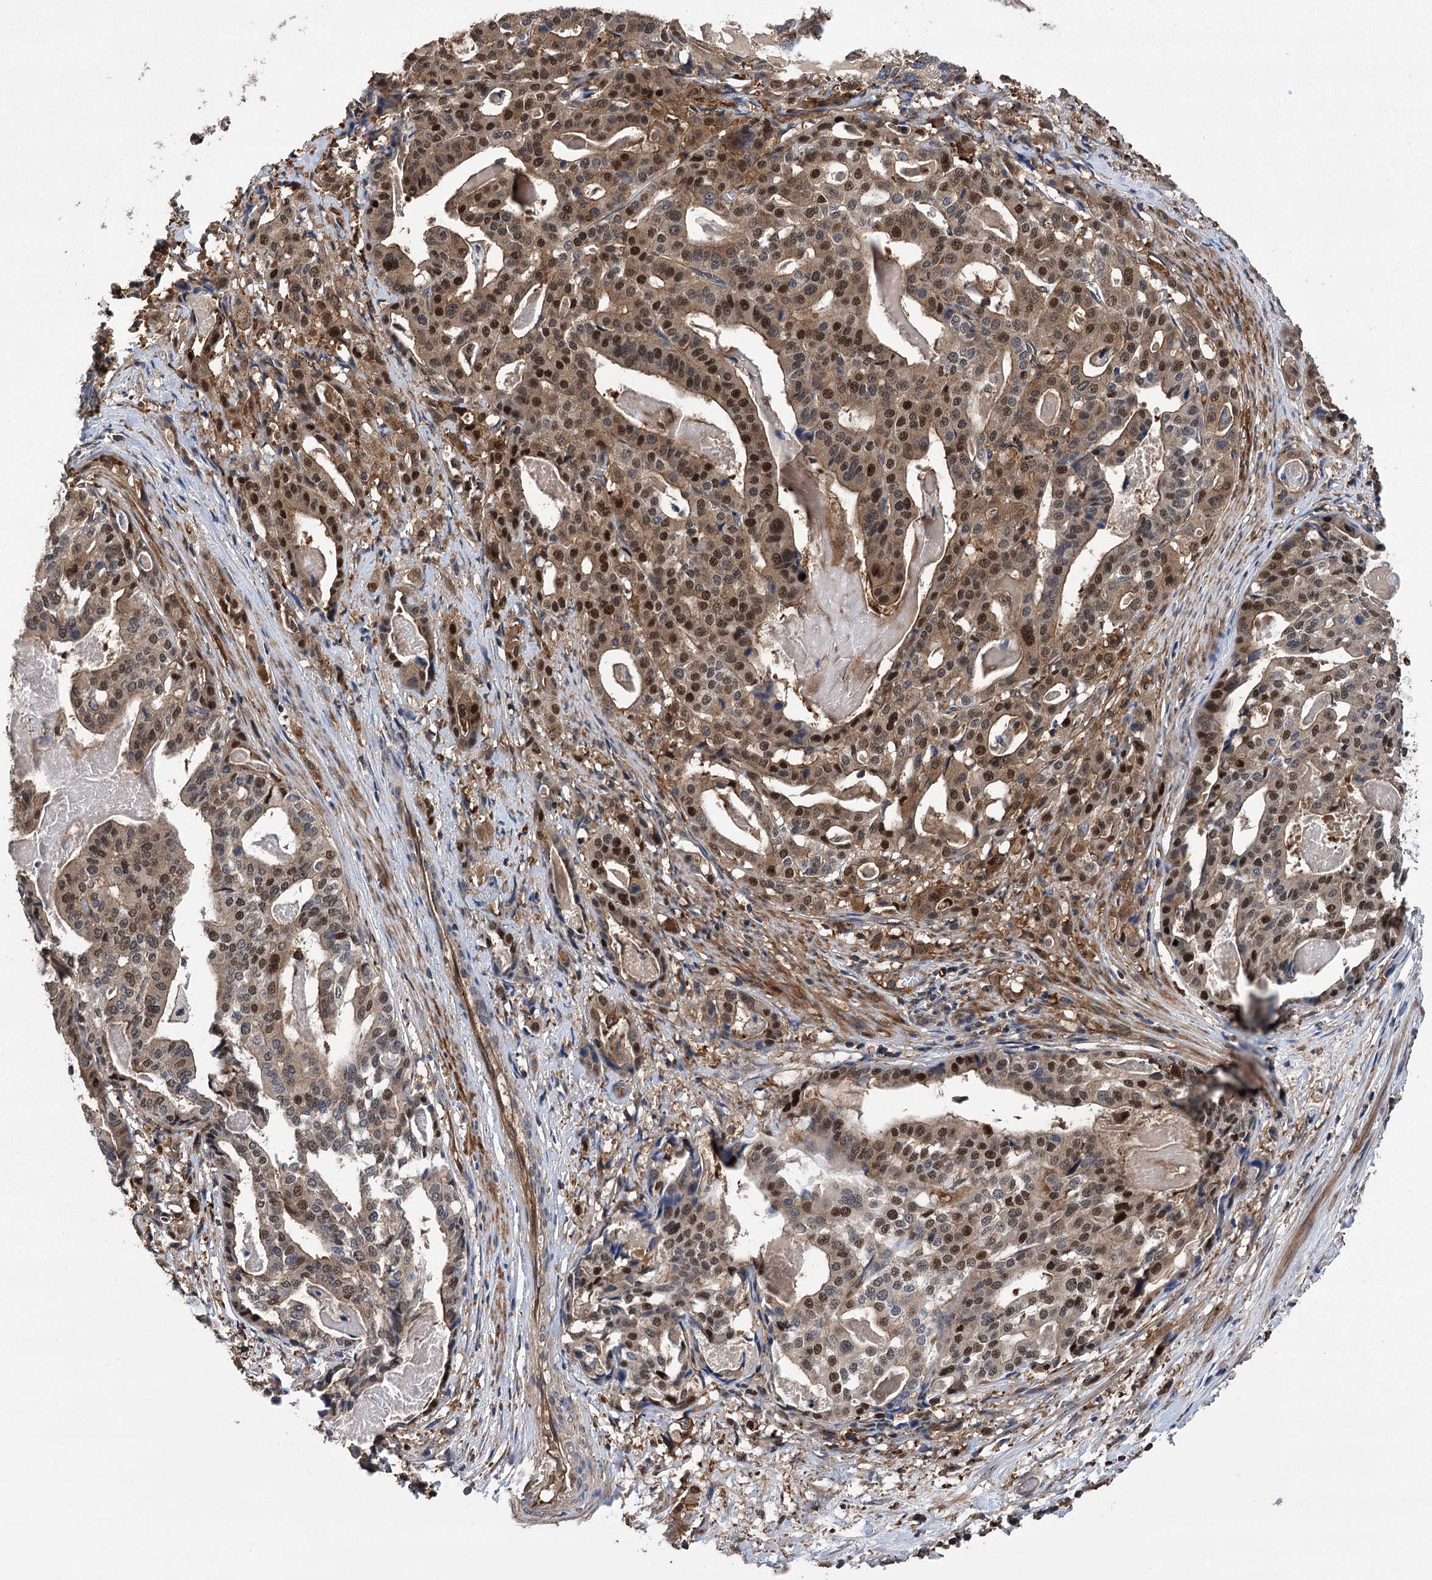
{"staining": {"intensity": "moderate", "quantity": ">75%", "location": "cytoplasmic/membranous,nuclear"}, "tissue": "stomach cancer", "cell_type": "Tumor cells", "image_type": "cancer", "snomed": [{"axis": "morphology", "description": "Adenocarcinoma, NOS"}, {"axis": "topography", "description": "Stomach"}], "caption": "About >75% of tumor cells in stomach cancer (adenocarcinoma) display moderate cytoplasmic/membranous and nuclear protein expression as visualized by brown immunohistochemical staining.", "gene": "DPP3", "patient": {"sex": "male", "age": 48}}